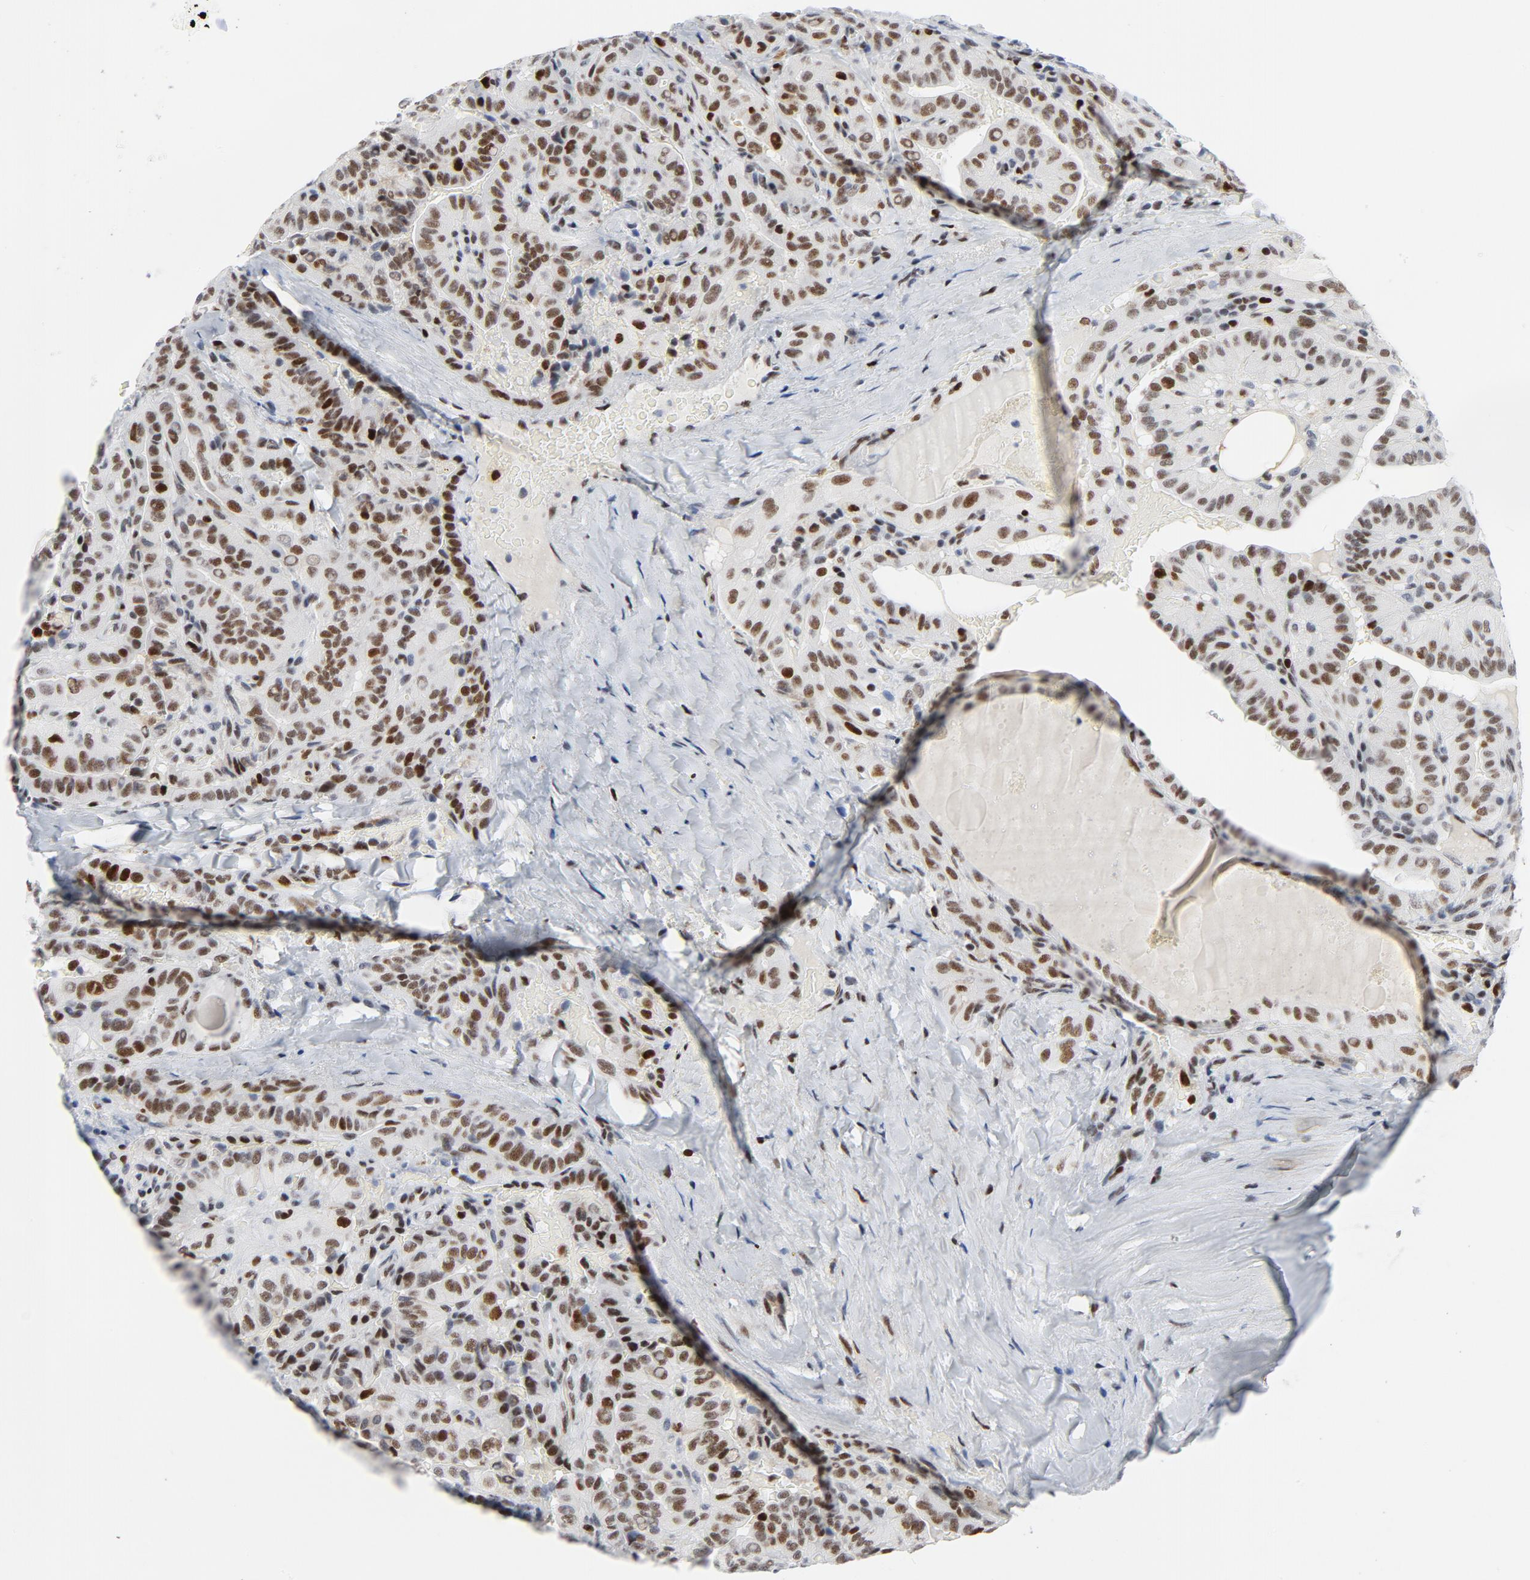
{"staining": {"intensity": "moderate", "quantity": ">75%", "location": "nuclear"}, "tissue": "thyroid cancer", "cell_type": "Tumor cells", "image_type": "cancer", "snomed": [{"axis": "morphology", "description": "Papillary adenocarcinoma, NOS"}, {"axis": "topography", "description": "Thyroid gland"}], "caption": "Thyroid cancer (papillary adenocarcinoma) tissue reveals moderate nuclear positivity in about >75% of tumor cells", "gene": "POLD1", "patient": {"sex": "male", "age": 77}}